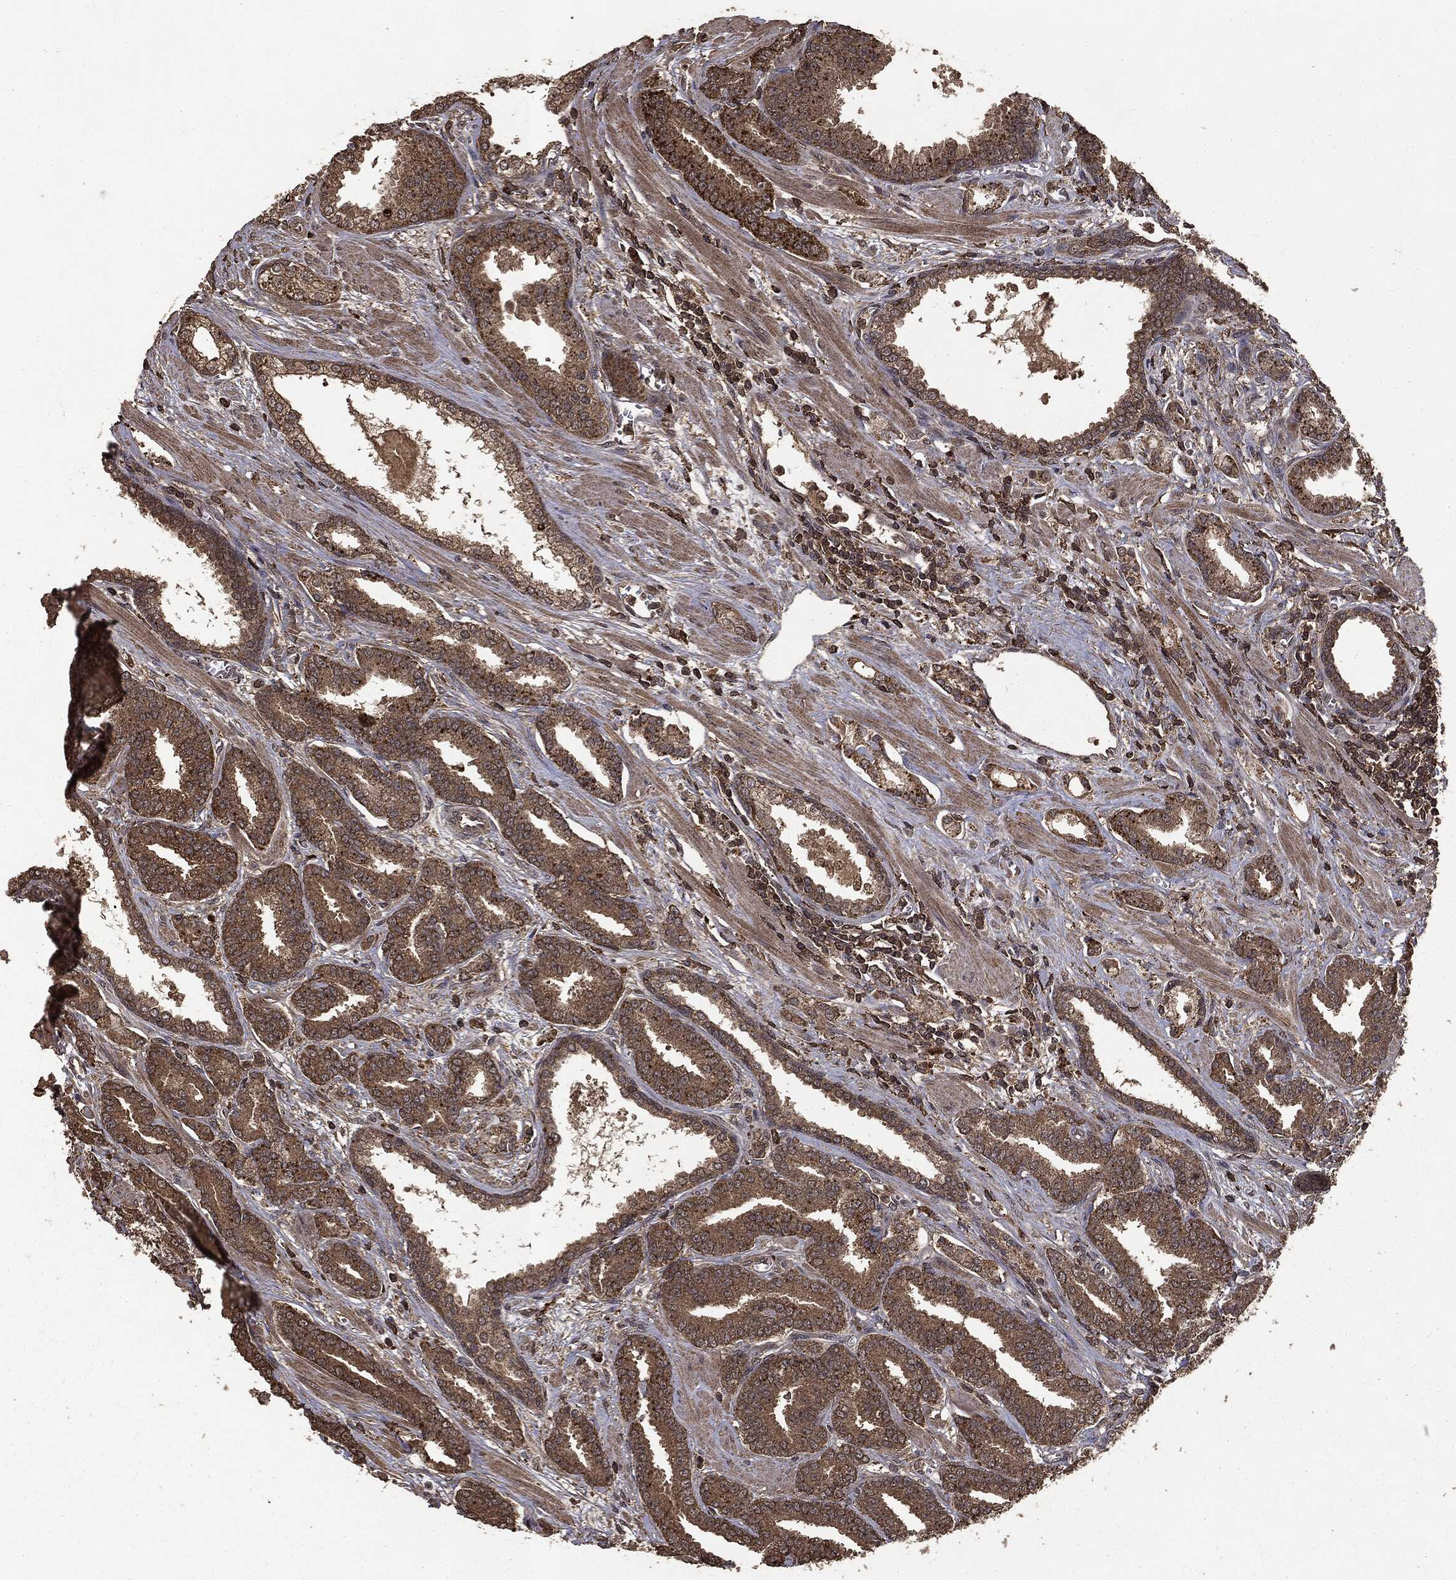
{"staining": {"intensity": "moderate", "quantity": "25%-75%", "location": "cytoplasmic/membranous"}, "tissue": "prostate cancer", "cell_type": "Tumor cells", "image_type": "cancer", "snomed": [{"axis": "morphology", "description": "Adenocarcinoma, High grade"}, {"axis": "topography", "description": "Prostate"}], "caption": "IHC image of prostate cancer (adenocarcinoma (high-grade)) stained for a protein (brown), which reveals medium levels of moderate cytoplasmic/membranous positivity in approximately 25%-75% of tumor cells.", "gene": "NME1", "patient": {"sex": "male", "age": 60}}